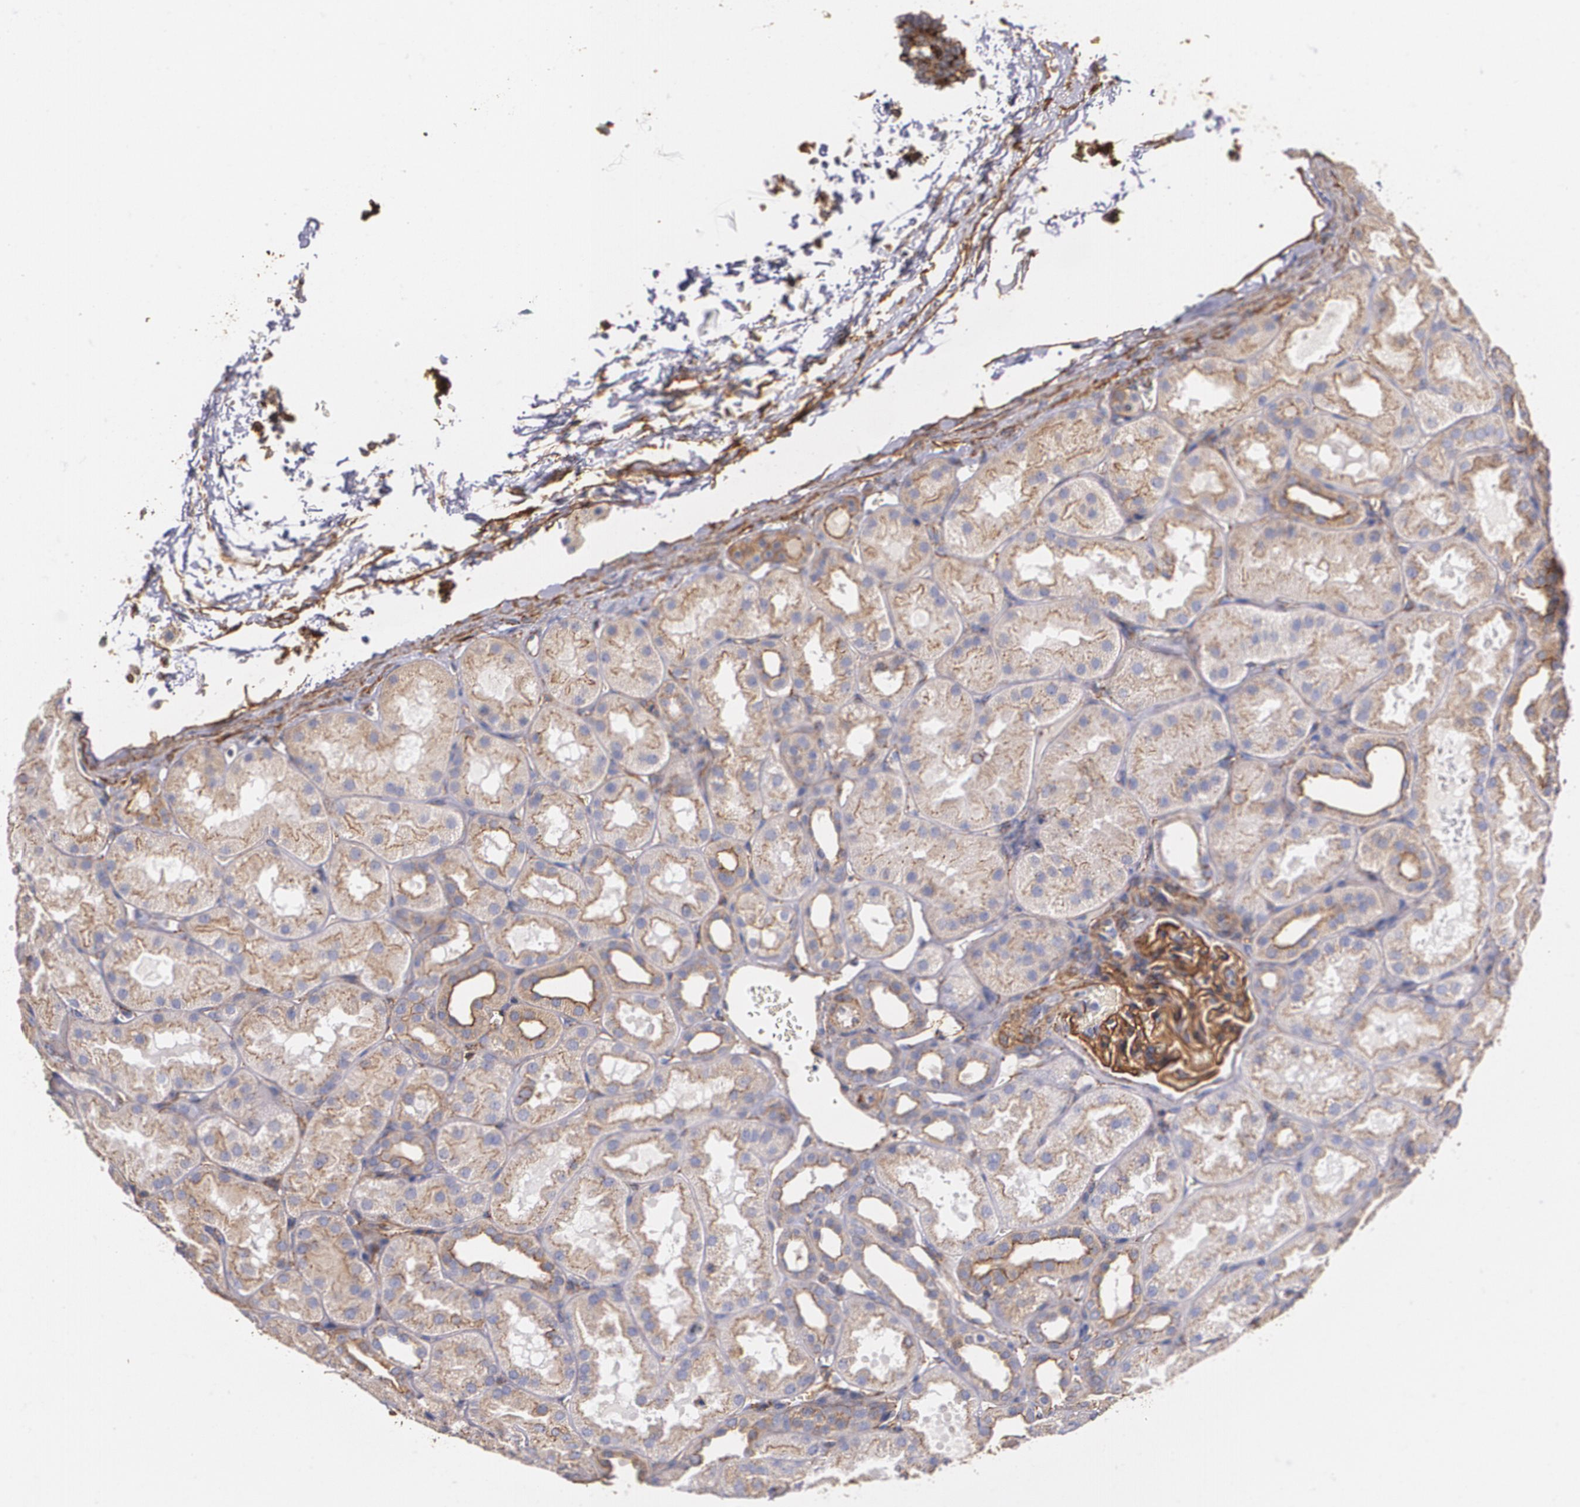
{"staining": {"intensity": "strong", "quantity": ">75%", "location": "cytoplasmic/membranous"}, "tissue": "kidney", "cell_type": "Cells in glomeruli", "image_type": "normal", "snomed": [{"axis": "morphology", "description": "Normal tissue, NOS"}, {"axis": "topography", "description": "Kidney"}], "caption": "Protein staining displays strong cytoplasmic/membranous staining in about >75% of cells in glomeruli in unremarkable kidney.", "gene": "TJP1", "patient": {"sex": "male", "age": 28}}